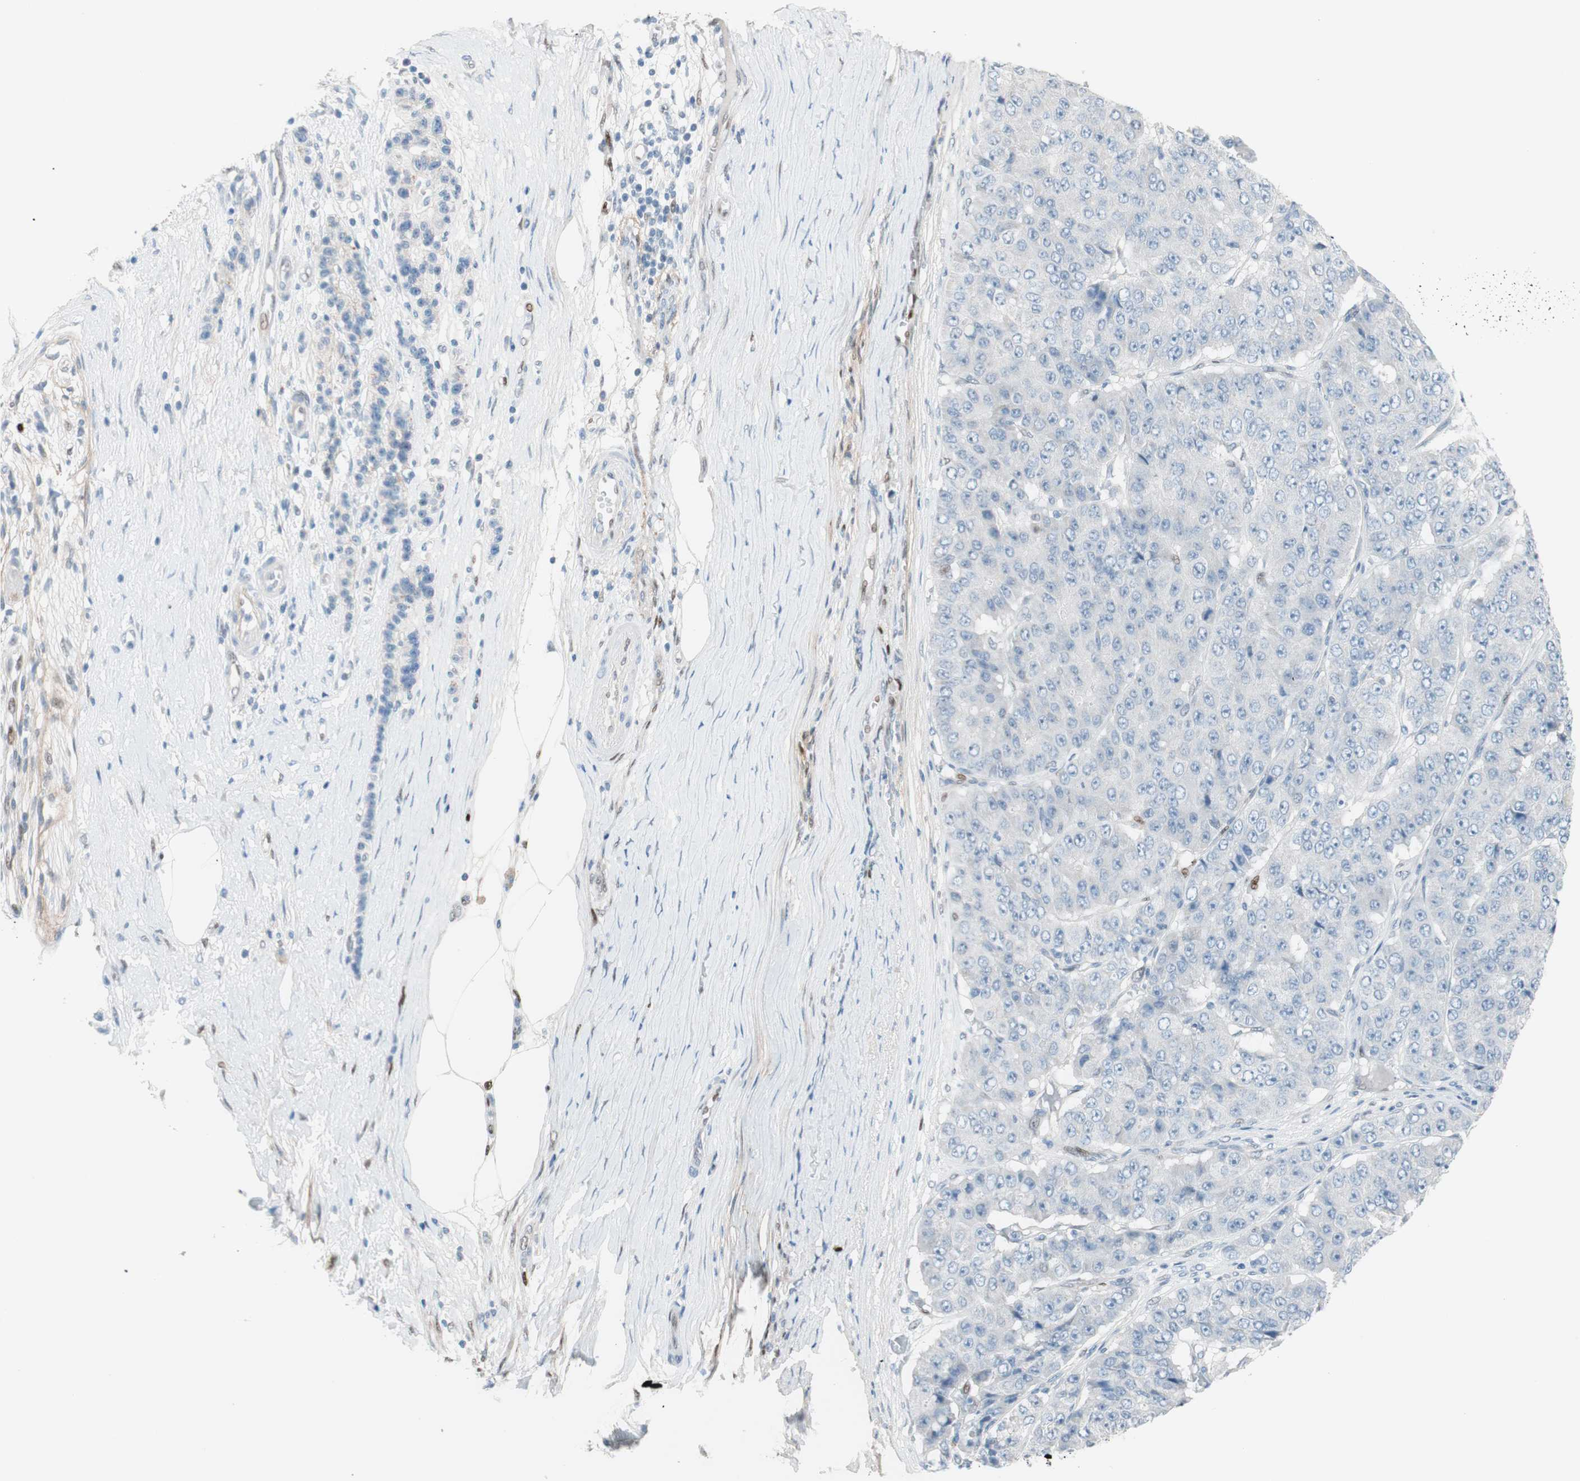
{"staining": {"intensity": "negative", "quantity": "none", "location": "none"}, "tissue": "pancreatic cancer", "cell_type": "Tumor cells", "image_type": "cancer", "snomed": [{"axis": "morphology", "description": "Adenocarcinoma, NOS"}, {"axis": "topography", "description": "Pancreas"}], "caption": "The histopathology image reveals no significant positivity in tumor cells of pancreatic cancer (adenocarcinoma). (DAB (3,3'-diaminobenzidine) immunohistochemistry (IHC) with hematoxylin counter stain).", "gene": "FOSL1", "patient": {"sex": "male", "age": 50}}